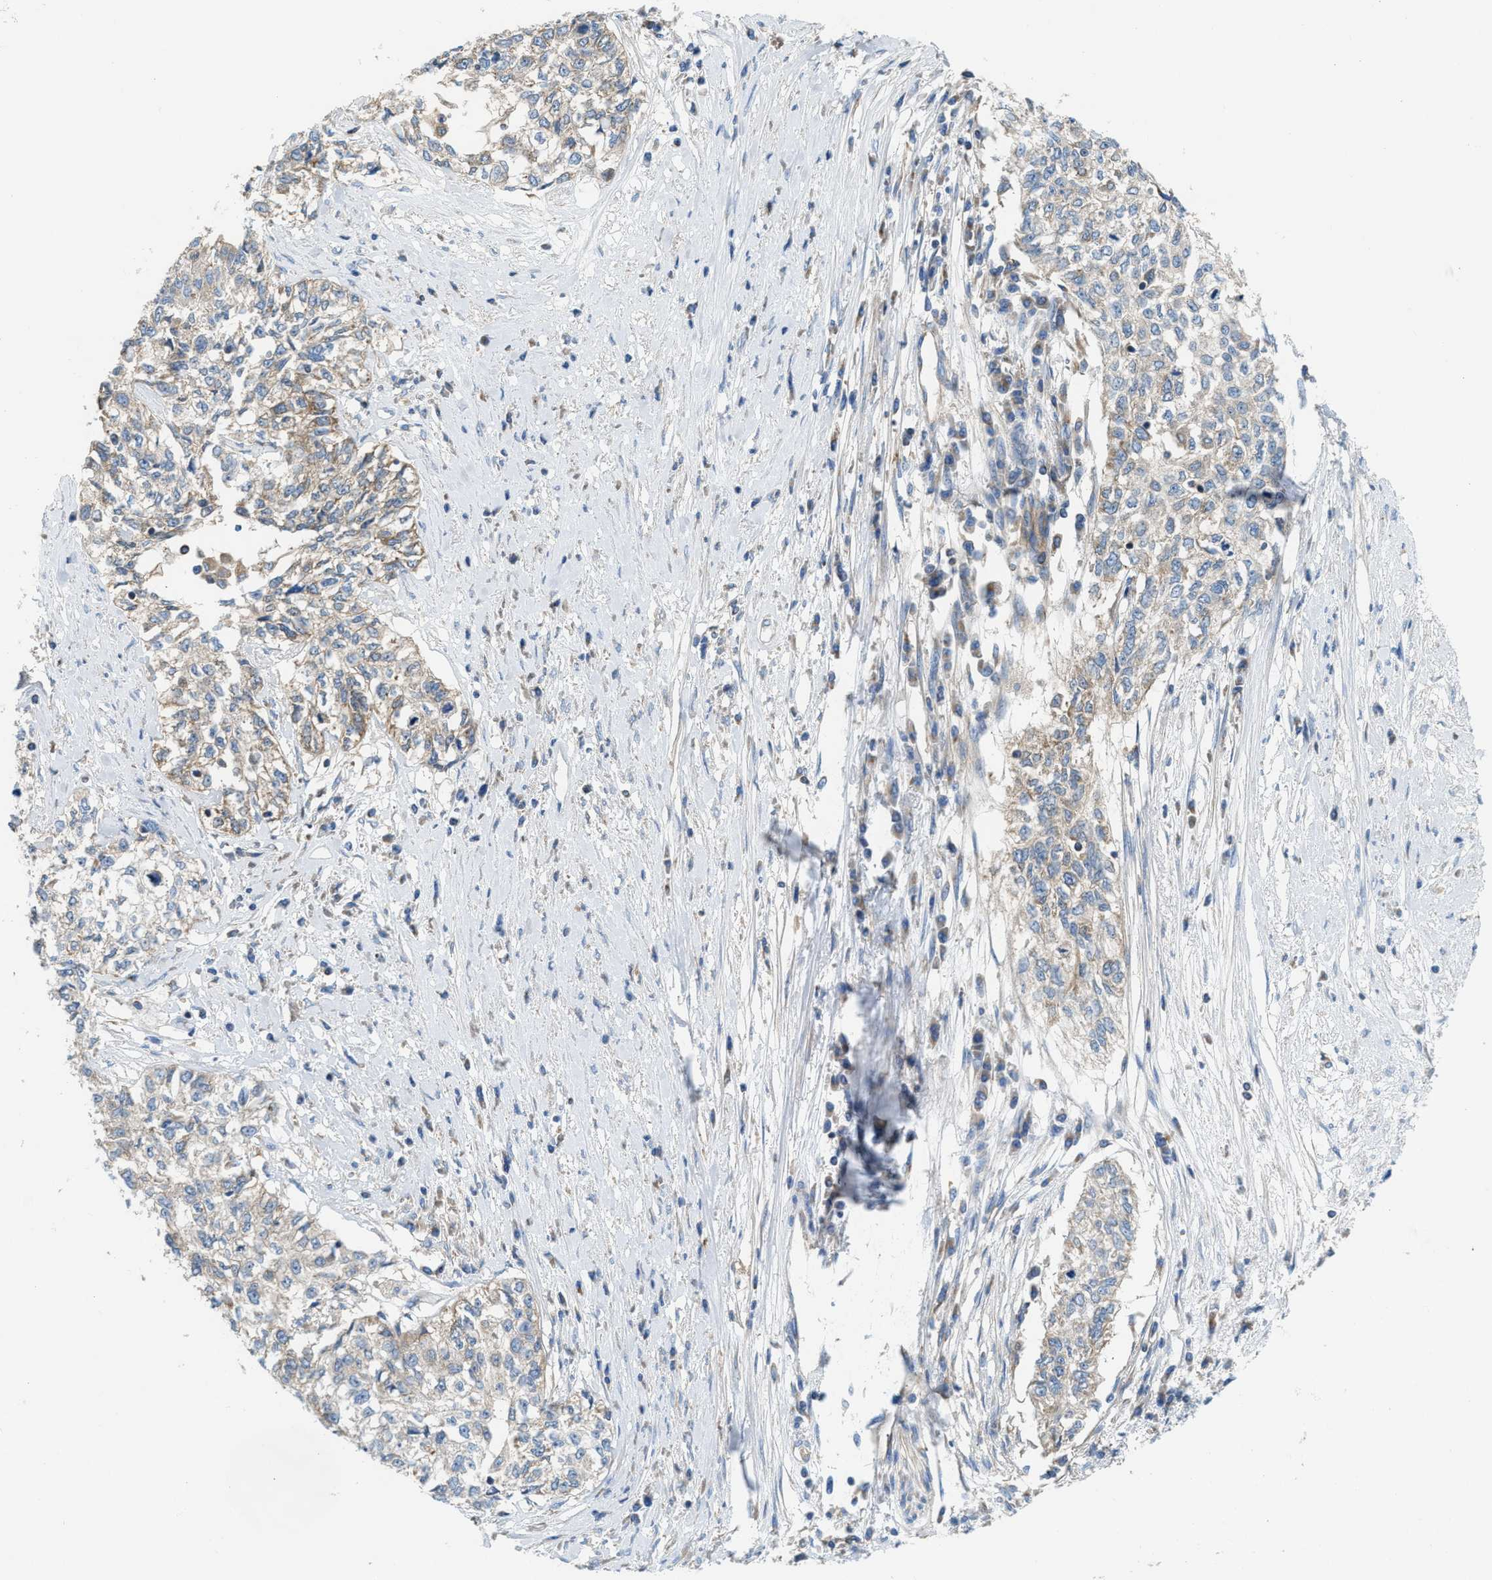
{"staining": {"intensity": "weak", "quantity": "<25%", "location": "cytoplasmic/membranous"}, "tissue": "cervical cancer", "cell_type": "Tumor cells", "image_type": "cancer", "snomed": [{"axis": "morphology", "description": "Squamous cell carcinoma, NOS"}, {"axis": "topography", "description": "Cervix"}], "caption": "Tumor cells show no significant protein staining in cervical cancer (squamous cell carcinoma). The staining is performed using DAB (3,3'-diaminobenzidine) brown chromogen with nuclei counter-stained in using hematoxylin.", "gene": "TBC1D15", "patient": {"sex": "female", "age": 57}}